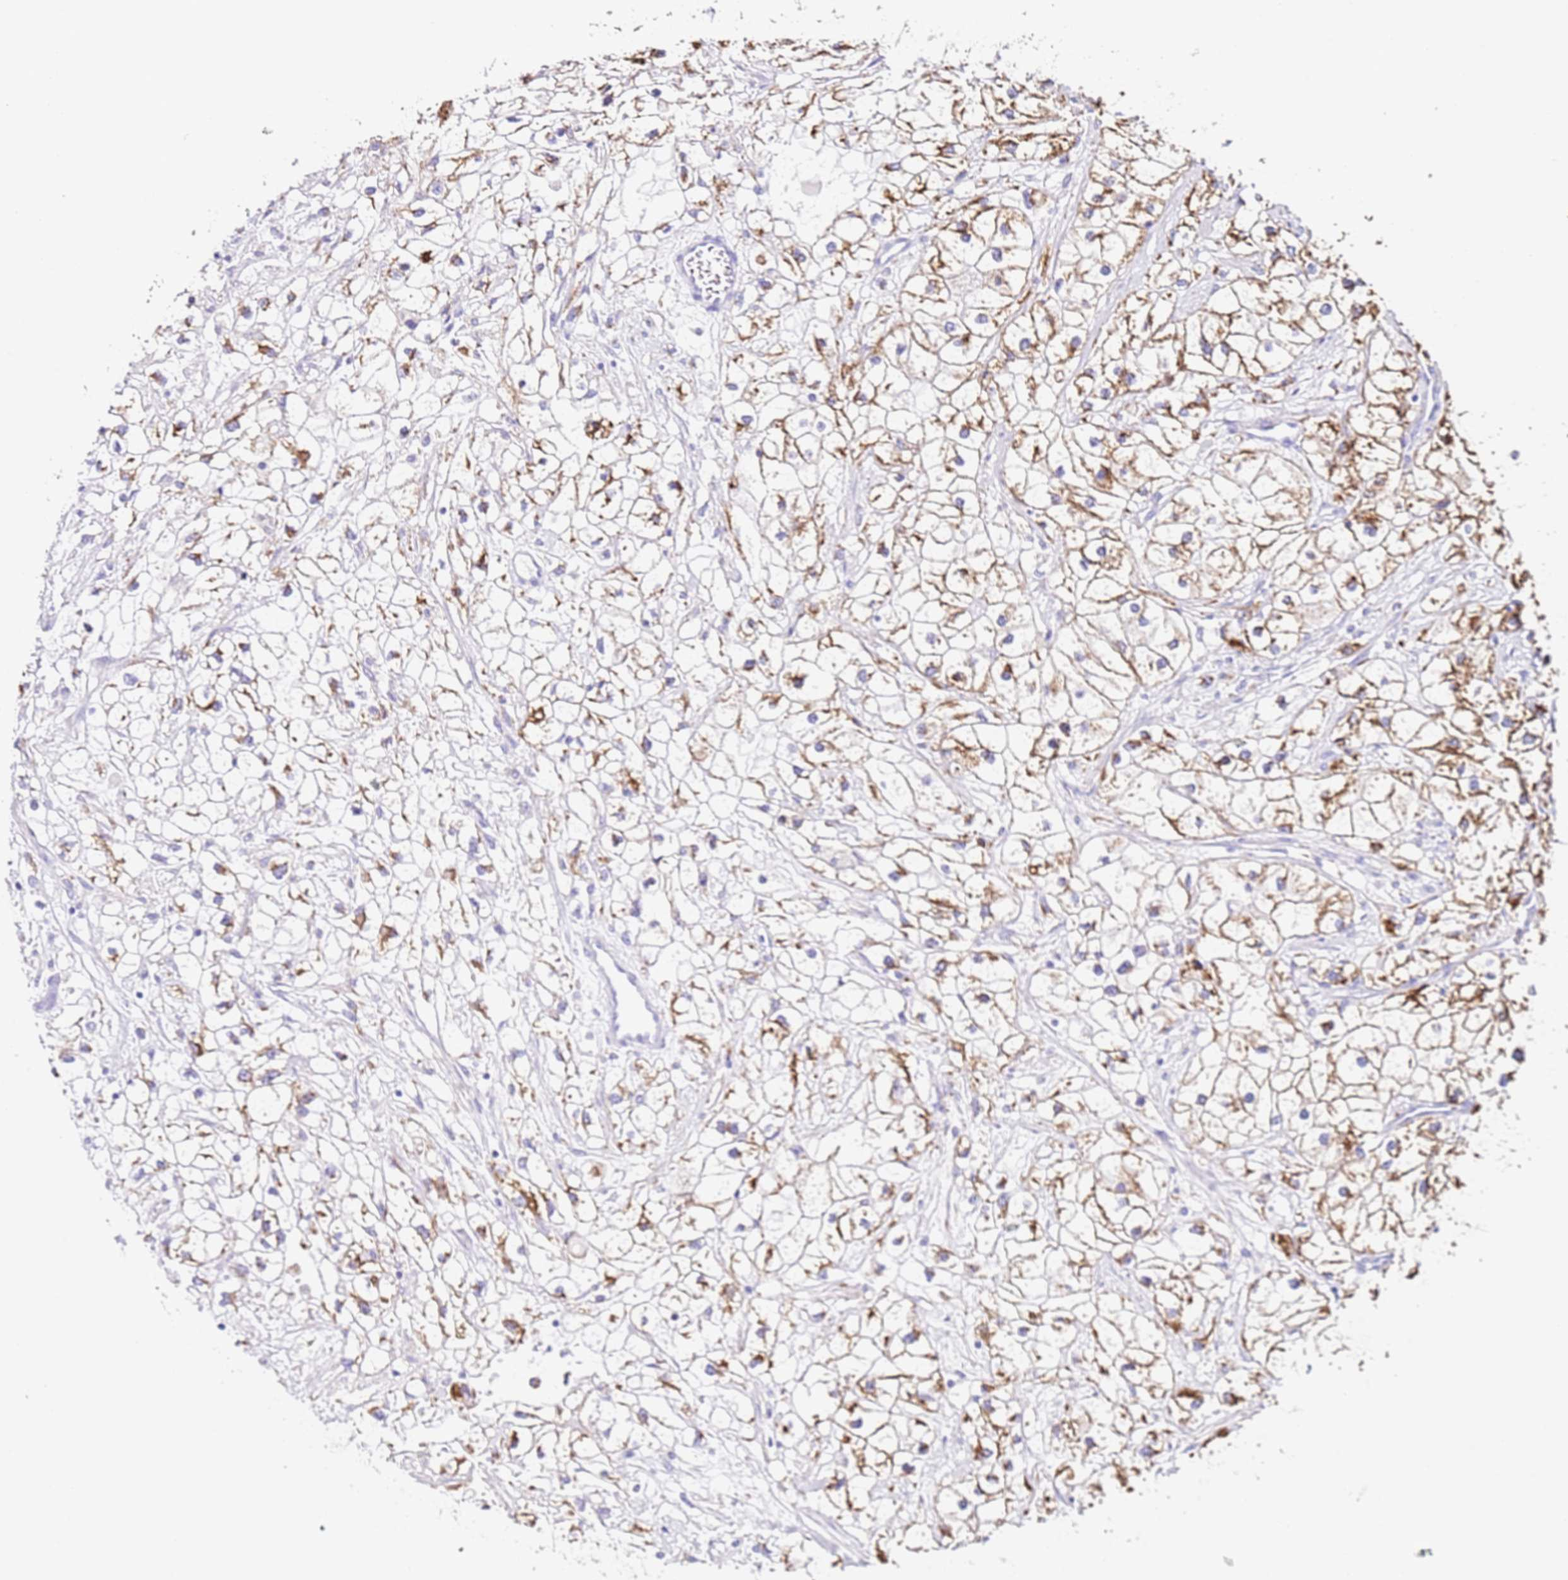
{"staining": {"intensity": "moderate", "quantity": "25%-75%", "location": "cytoplasmic/membranous"}, "tissue": "renal cancer", "cell_type": "Tumor cells", "image_type": "cancer", "snomed": [{"axis": "morphology", "description": "Adenocarcinoma, NOS"}, {"axis": "topography", "description": "Kidney"}], "caption": "A photomicrograph of human renal cancer stained for a protein exhibits moderate cytoplasmic/membranous brown staining in tumor cells. (Stains: DAB in brown, nuclei in blue, Microscopy: brightfield microscopy at high magnification).", "gene": "PTBP2", "patient": {"sex": "male", "age": 59}}